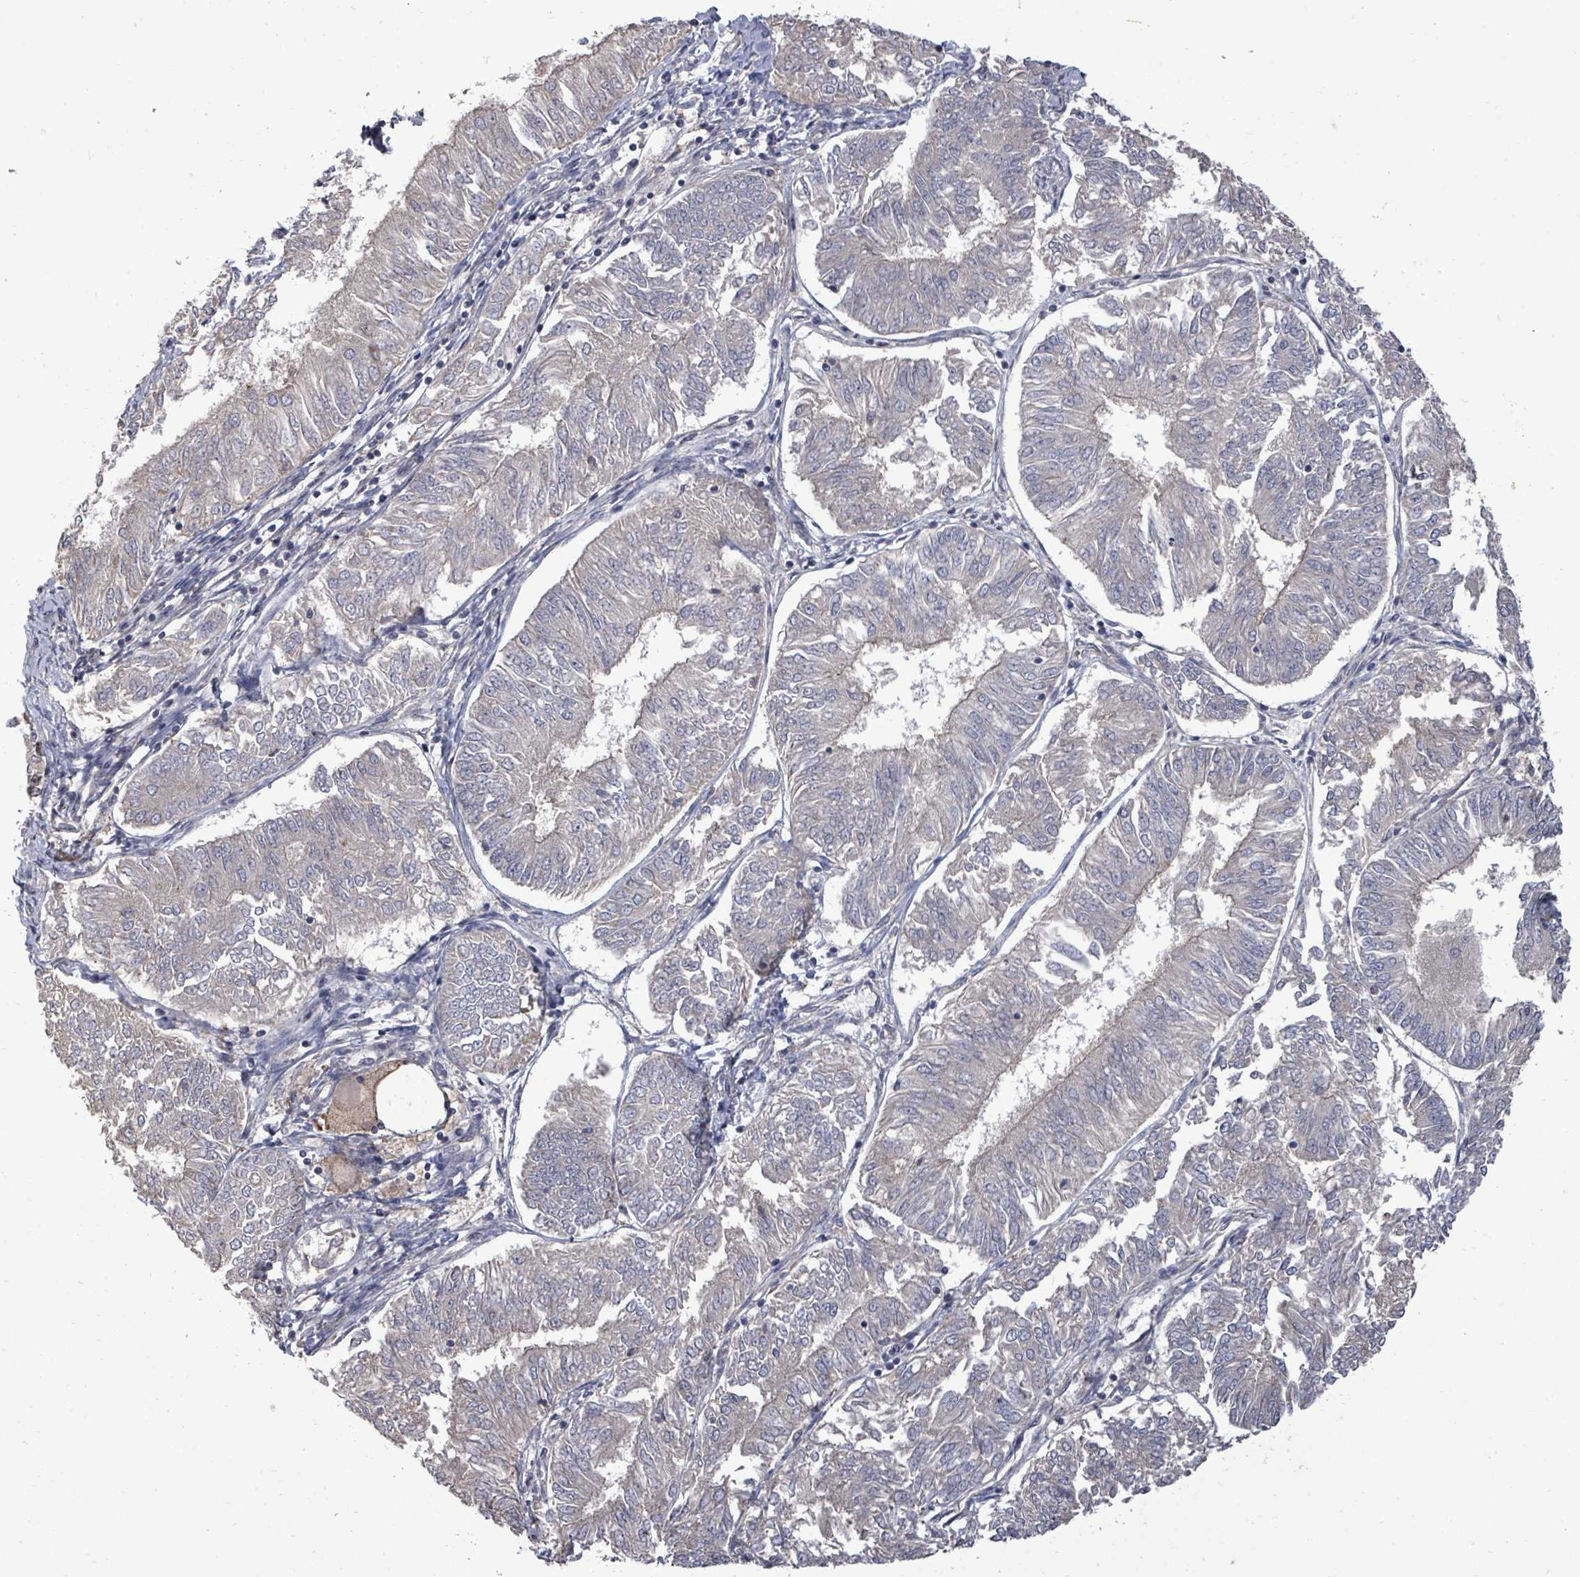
{"staining": {"intensity": "negative", "quantity": "none", "location": "none"}, "tissue": "endometrial cancer", "cell_type": "Tumor cells", "image_type": "cancer", "snomed": [{"axis": "morphology", "description": "Adenocarcinoma, NOS"}, {"axis": "topography", "description": "Endometrium"}], "caption": "Tumor cells are negative for brown protein staining in endometrial adenocarcinoma.", "gene": "POMGNT2", "patient": {"sex": "female", "age": 58}}